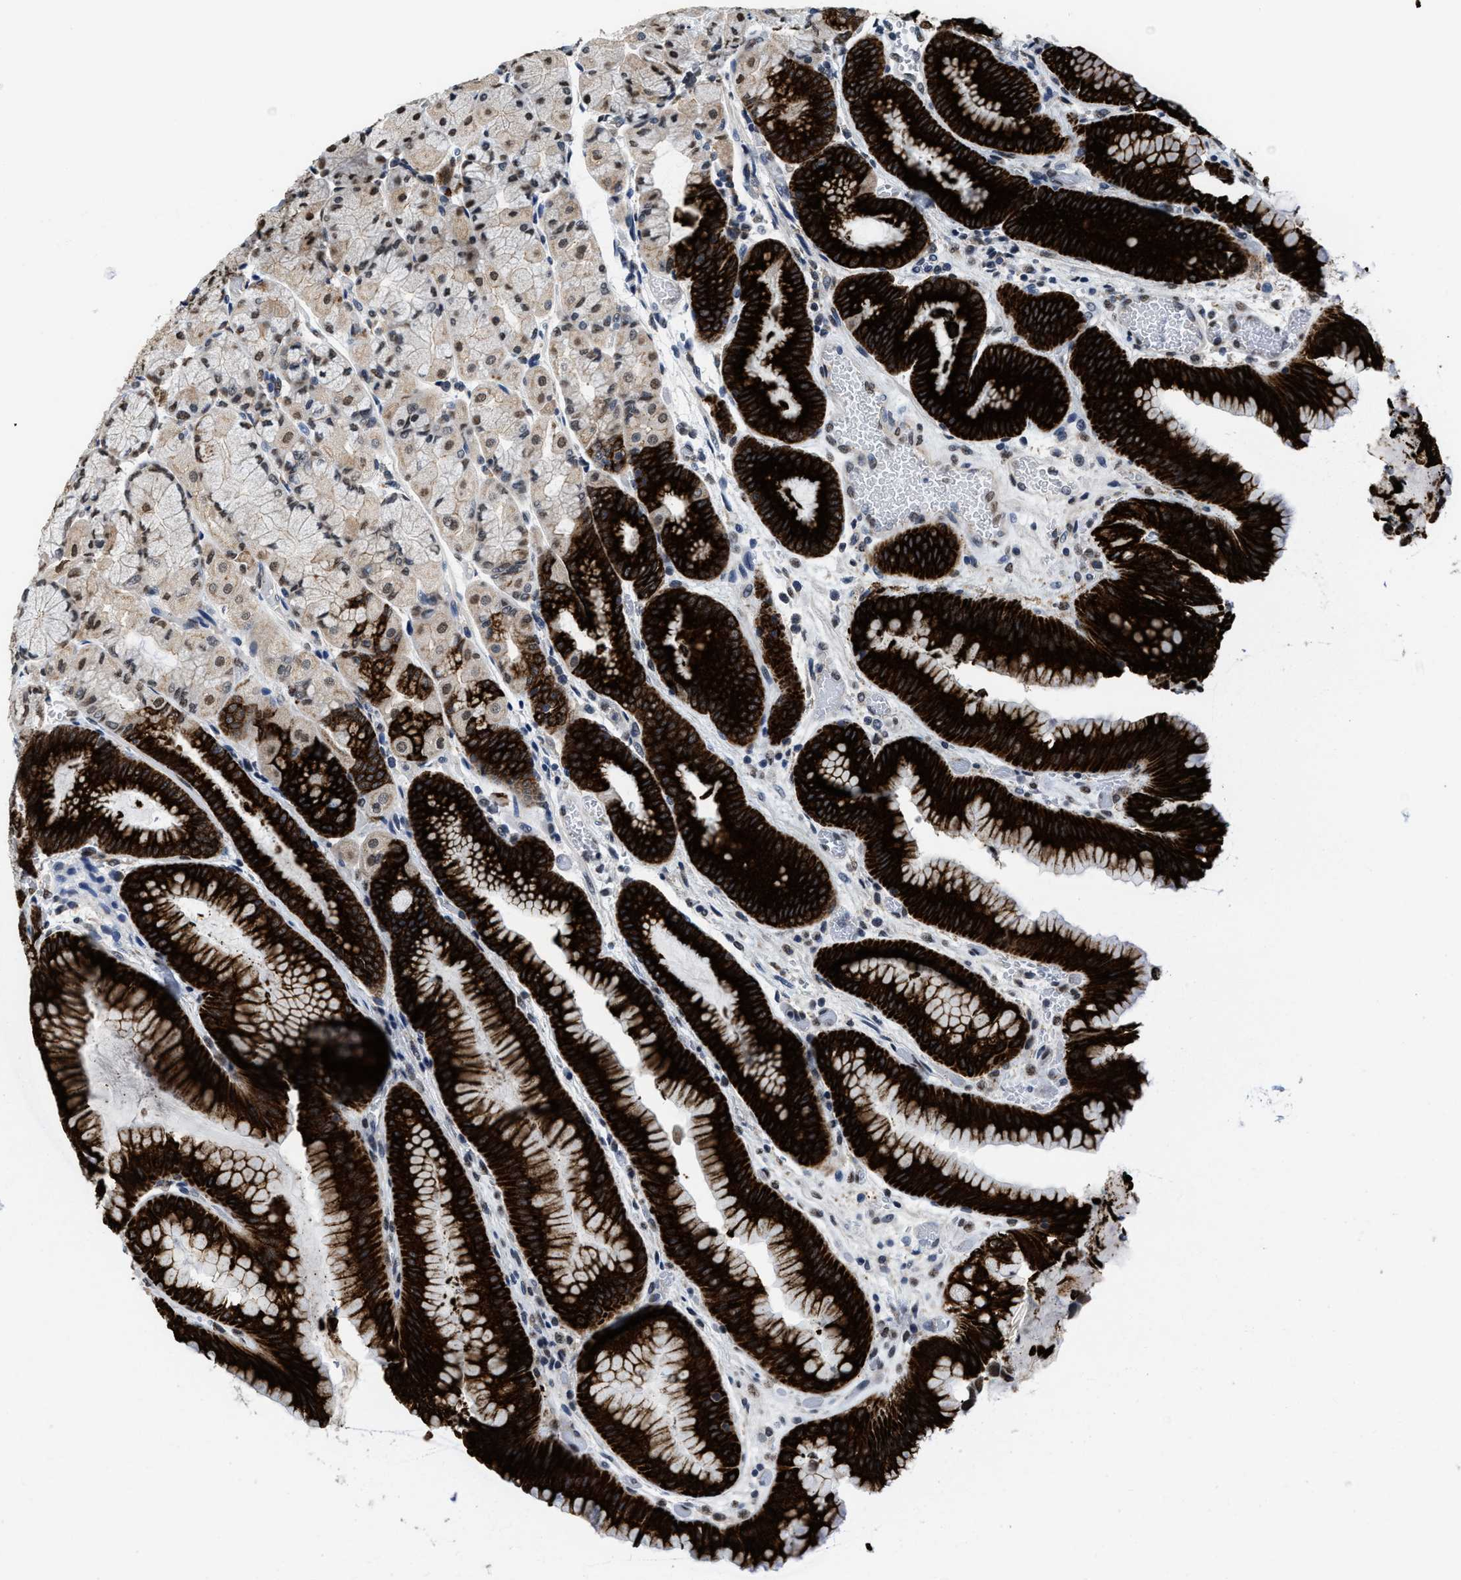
{"staining": {"intensity": "strong", "quantity": "25%-75%", "location": "cytoplasmic/membranous,nuclear"}, "tissue": "stomach", "cell_type": "Glandular cells", "image_type": "normal", "snomed": [{"axis": "morphology", "description": "Normal tissue, NOS"}, {"axis": "morphology", "description": "Carcinoid, malignant, NOS"}, {"axis": "topography", "description": "Stomach, upper"}], "caption": "Immunohistochemical staining of normal human stomach shows high levels of strong cytoplasmic/membranous,nuclear staining in approximately 25%-75% of glandular cells.", "gene": "SUPT16H", "patient": {"sex": "male", "age": 39}}